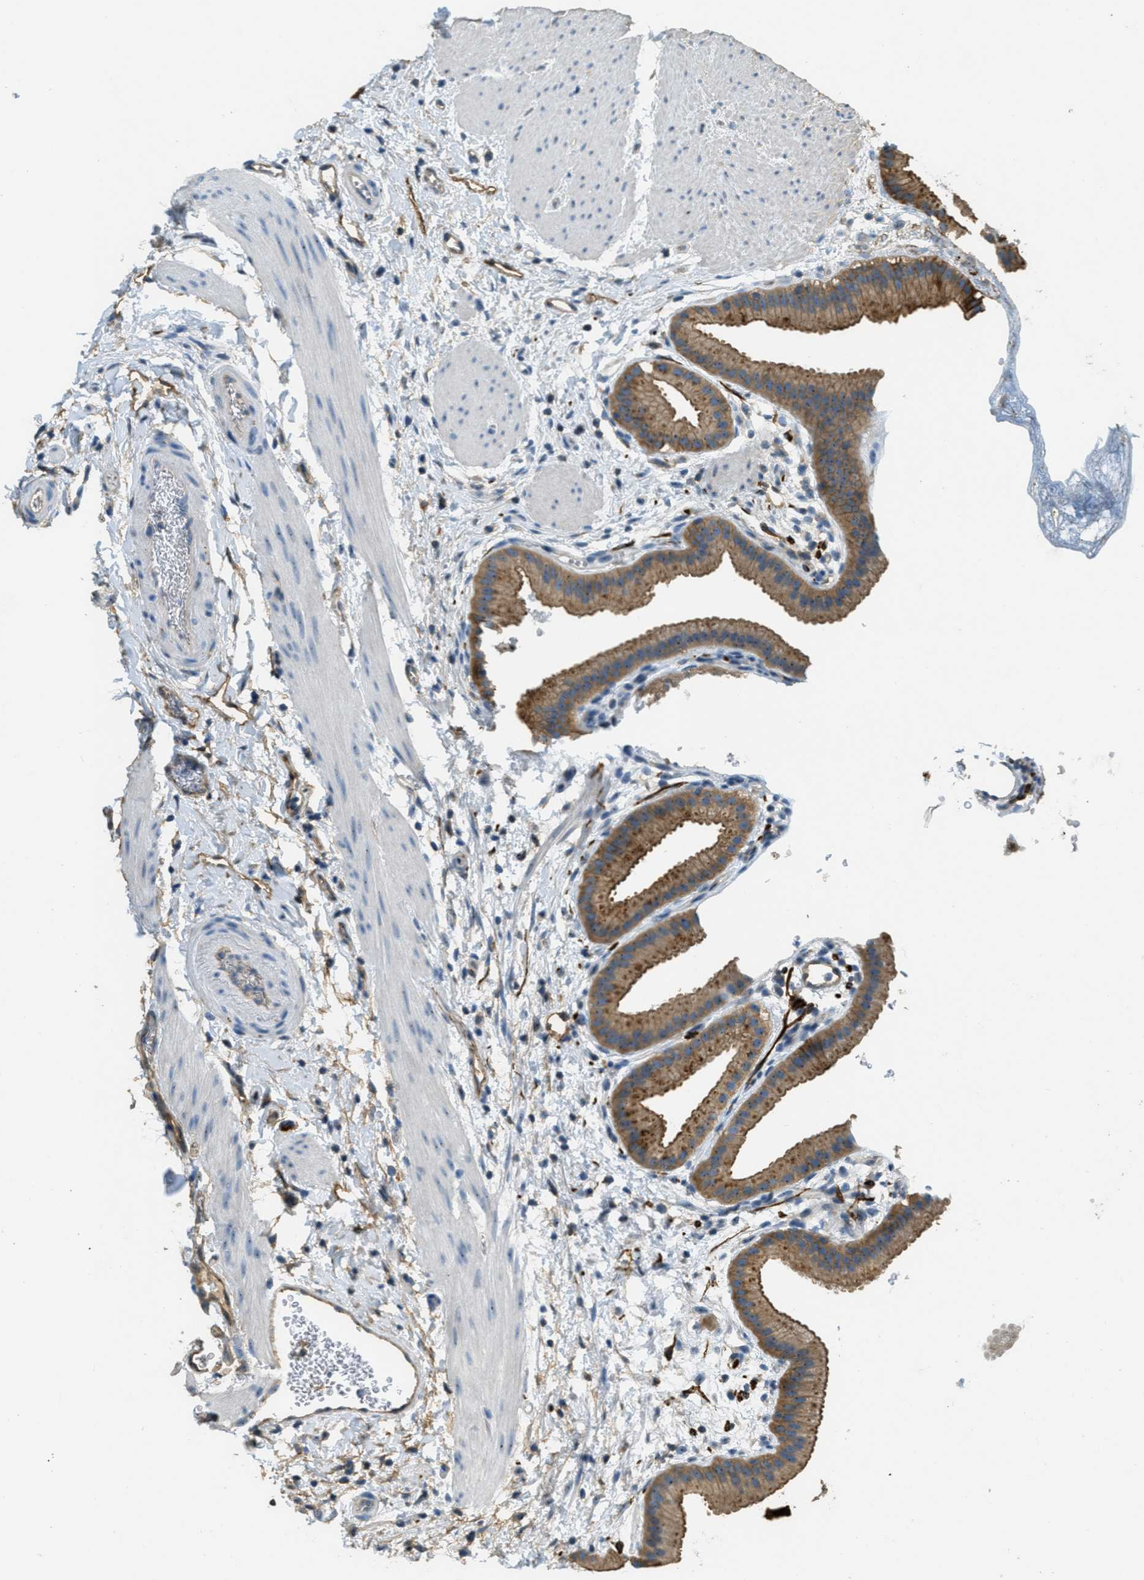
{"staining": {"intensity": "moderate", "quantity": ">75%", "location": "cytoplasmic/membranous,nuclear"}, "tissue": "gallbladder", "cell_type": "Glandular cells", "image_type": "normal", "snomed": [{"axis": "morphology", "description": "Normal tissue, NOS"}, {"axis": "topography", "description": "Gallbladder"}], "caption": "Immunohistochemistry (DAB (3,3'-diaminobenzidine)) staining of normal gallbladder exhibits moderate cytoplasmic/membranous,nuclear protein staining in about >75% of glandular cells. Nuclei are stained in blue.", "gene": "OSMR", "patient": {"sex": "female", "age": 64}}